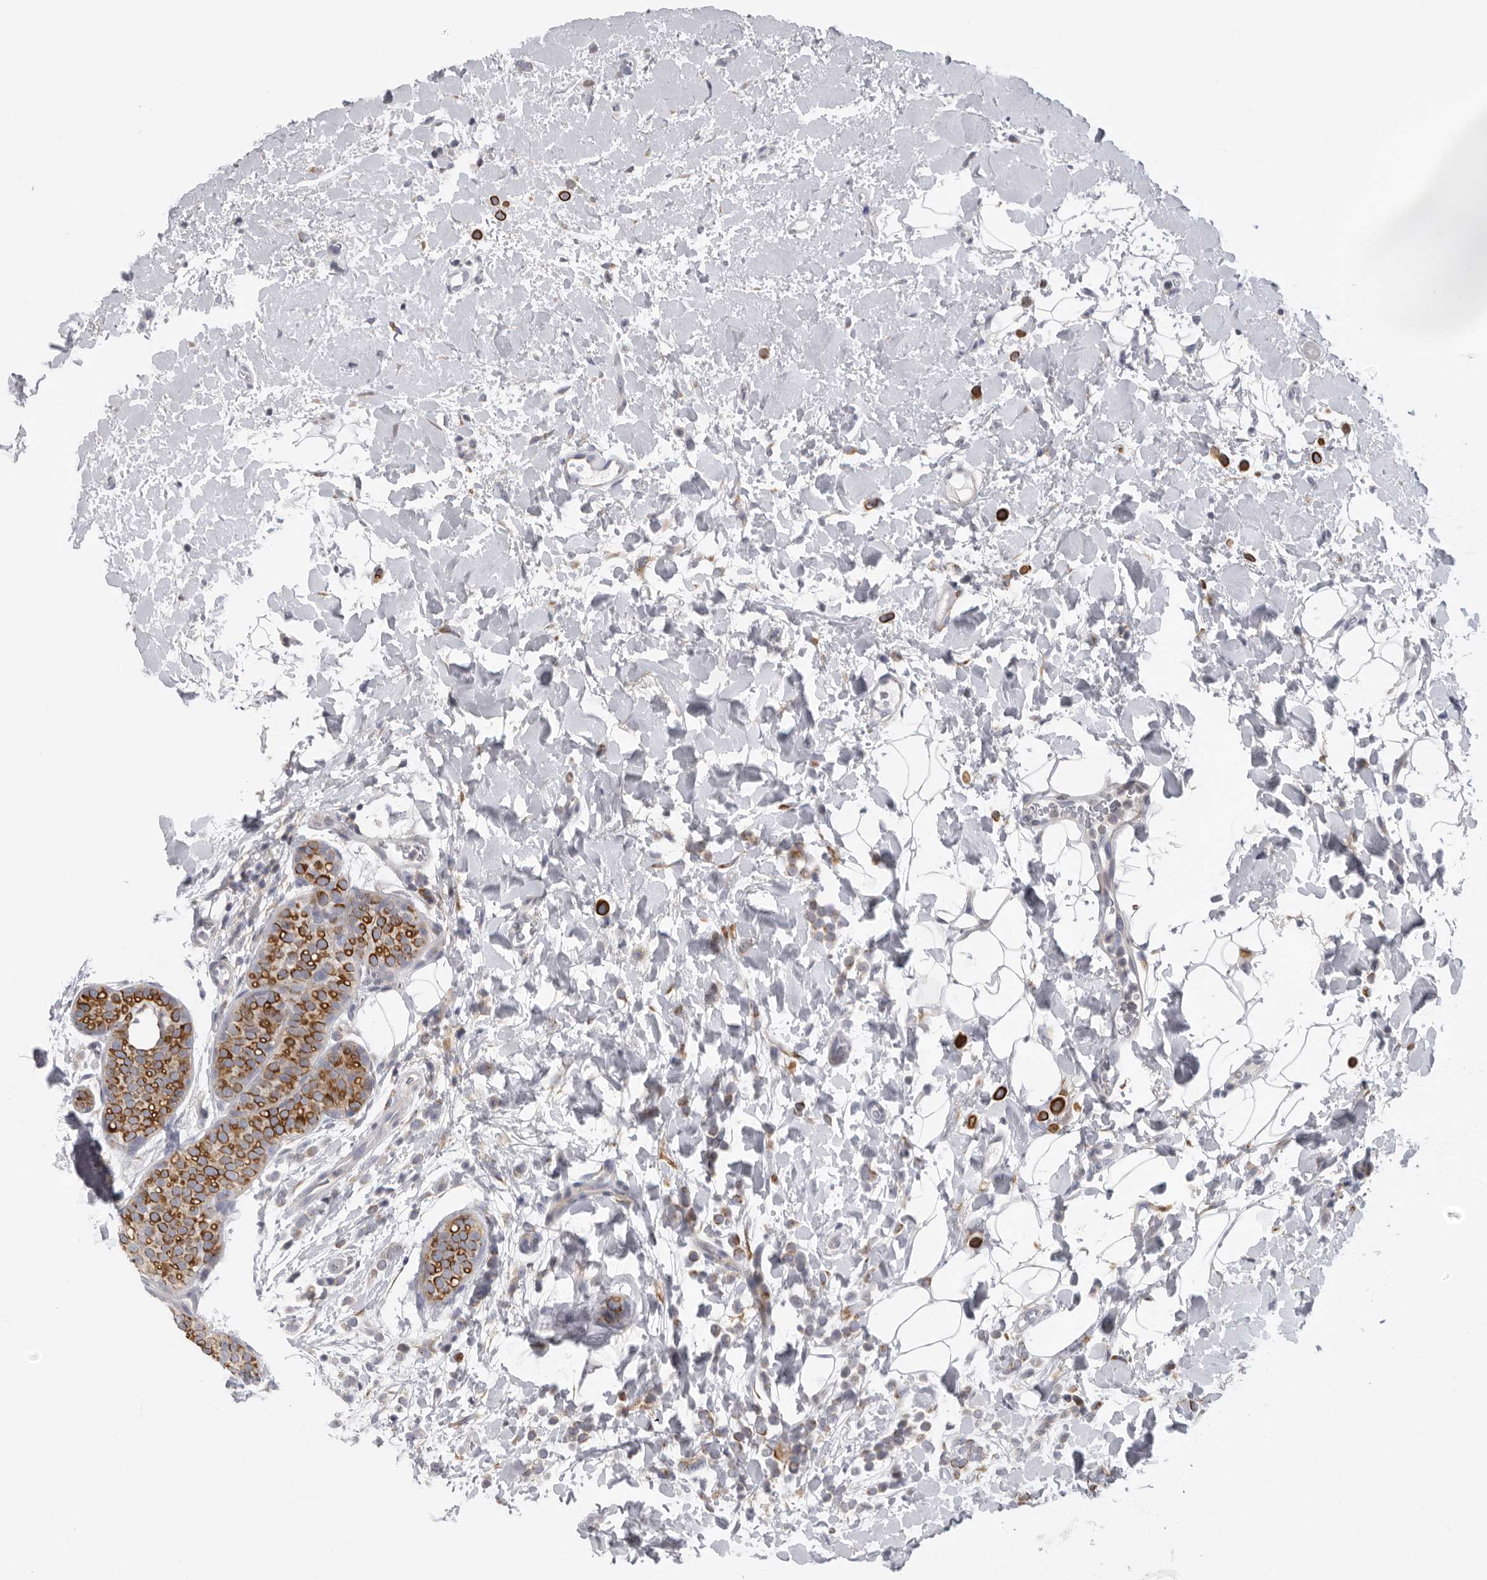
{"staining": {"intensity": "strong", "quantity": "<25%", "location": "cytoplasmic/membranous"}, "tissue": "breast cancer", "cell_type": "Tumor cells", "image_type": "cancer", "snomed": [{"axis": "morphology", "description": "Normal tissue, NOS"}, {"axis": "morphology", "description": "Lobular carcinoma"}, {"axis": "topography", "description": "Breast"}], "caption": "Tumor cells exhibit strong cytoplasmic/membranous positivity in about <25% of cells in breast cancer (lobular carcinoma).", "gene": "USP24", "patient": {"sex": "female", "age": 50}}